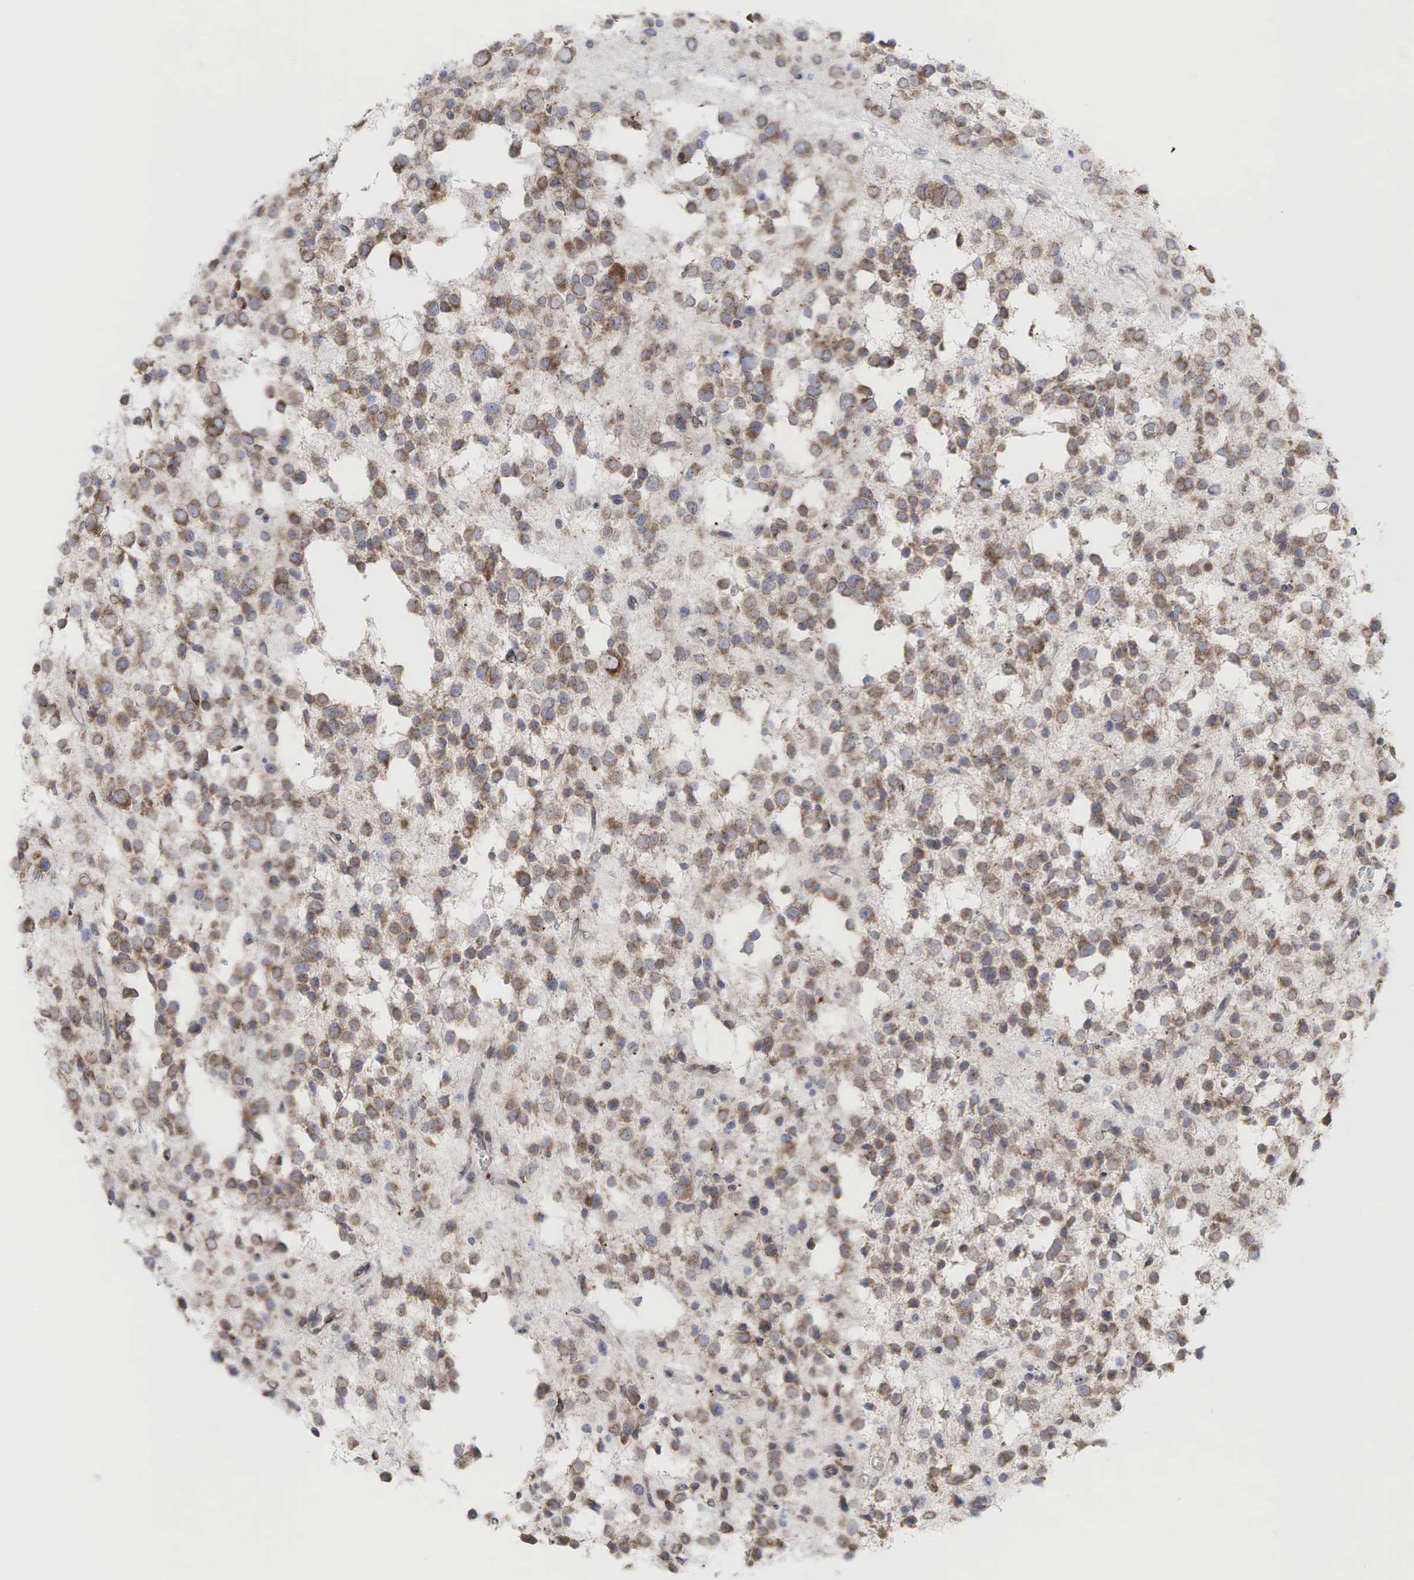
{"staining": {"intensity": "moderate", "quantity": "25%-75%", "location": "cytoplasmic/membranous"}, "tissue": "glioma", "cell_type": "Tumor cells", "image_type": "cancer", "snomed": [{"axis": "morphology", "description": "Glioma, malignant, Low grade"}, {"axis": "topography", "description": "Brain"}], "caption": "High-power microscopy captured an immunohistochemistry histopathology image of low-grade glioma (malignant), revealing moderate cytoplasmic/membranous staining in about 25%-75% of tumor cells.", "gene": "PABPC5", "patient": {"sex": "female", "age": 36}}